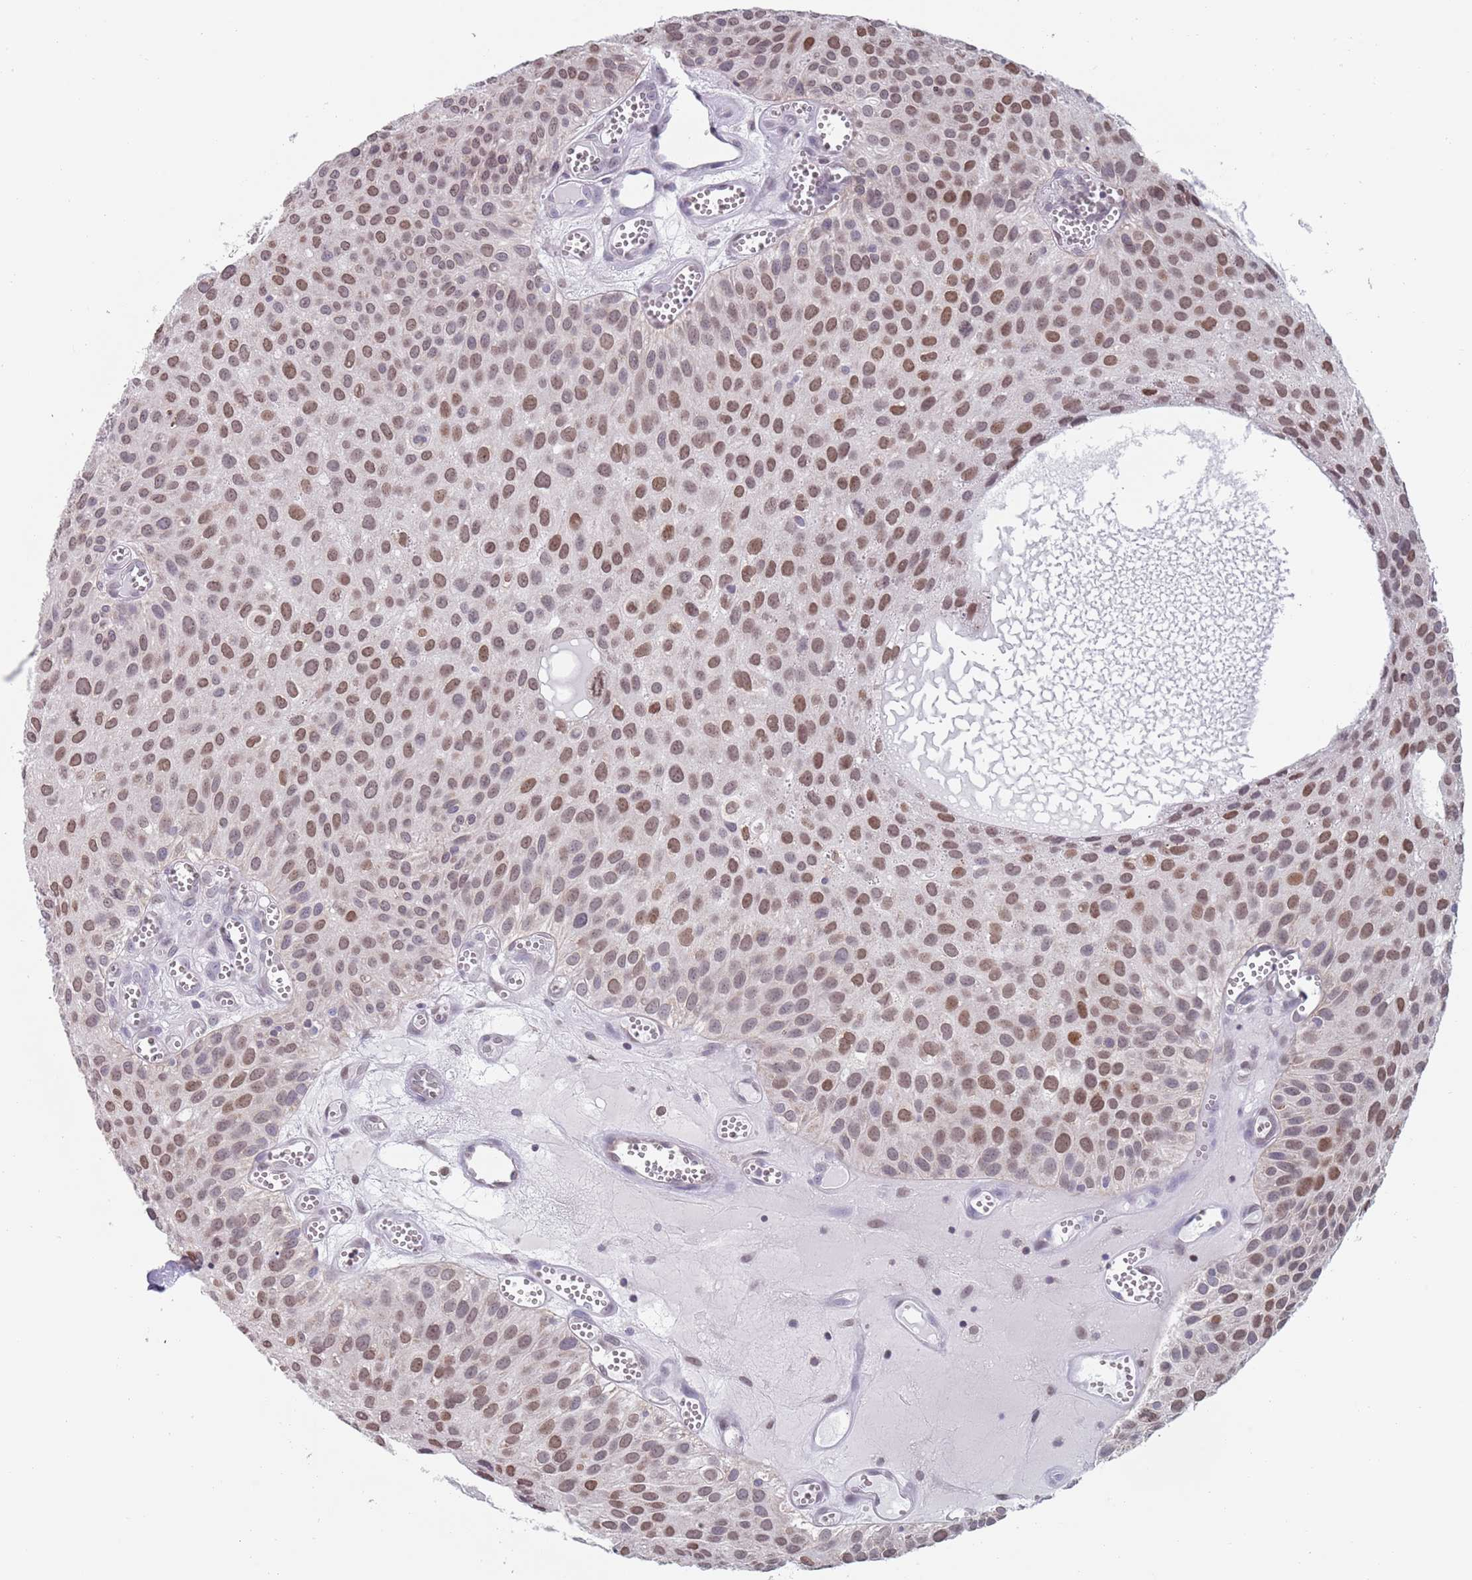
{"staining": {"intensity": "moderate", "quantity": ">75%", "location": "nuclear"}, "tissue": "urothelial cancer", "cell_type": "Tumor cells", "image_type": "cancer", "snomed": [{"axis": "morphology", "description": "Urothelial carcinoma, Low grade"}, {"axis": "topography", "description": "Urinary bladder"}], "caption": "Protein staining of urothelial carcinoma (low-grade) tissue reveals moderate nuclear staining in about >75% of tumor cells.", "gene": "MFSD12", "patient": {"sex": "male", "age": 88}}